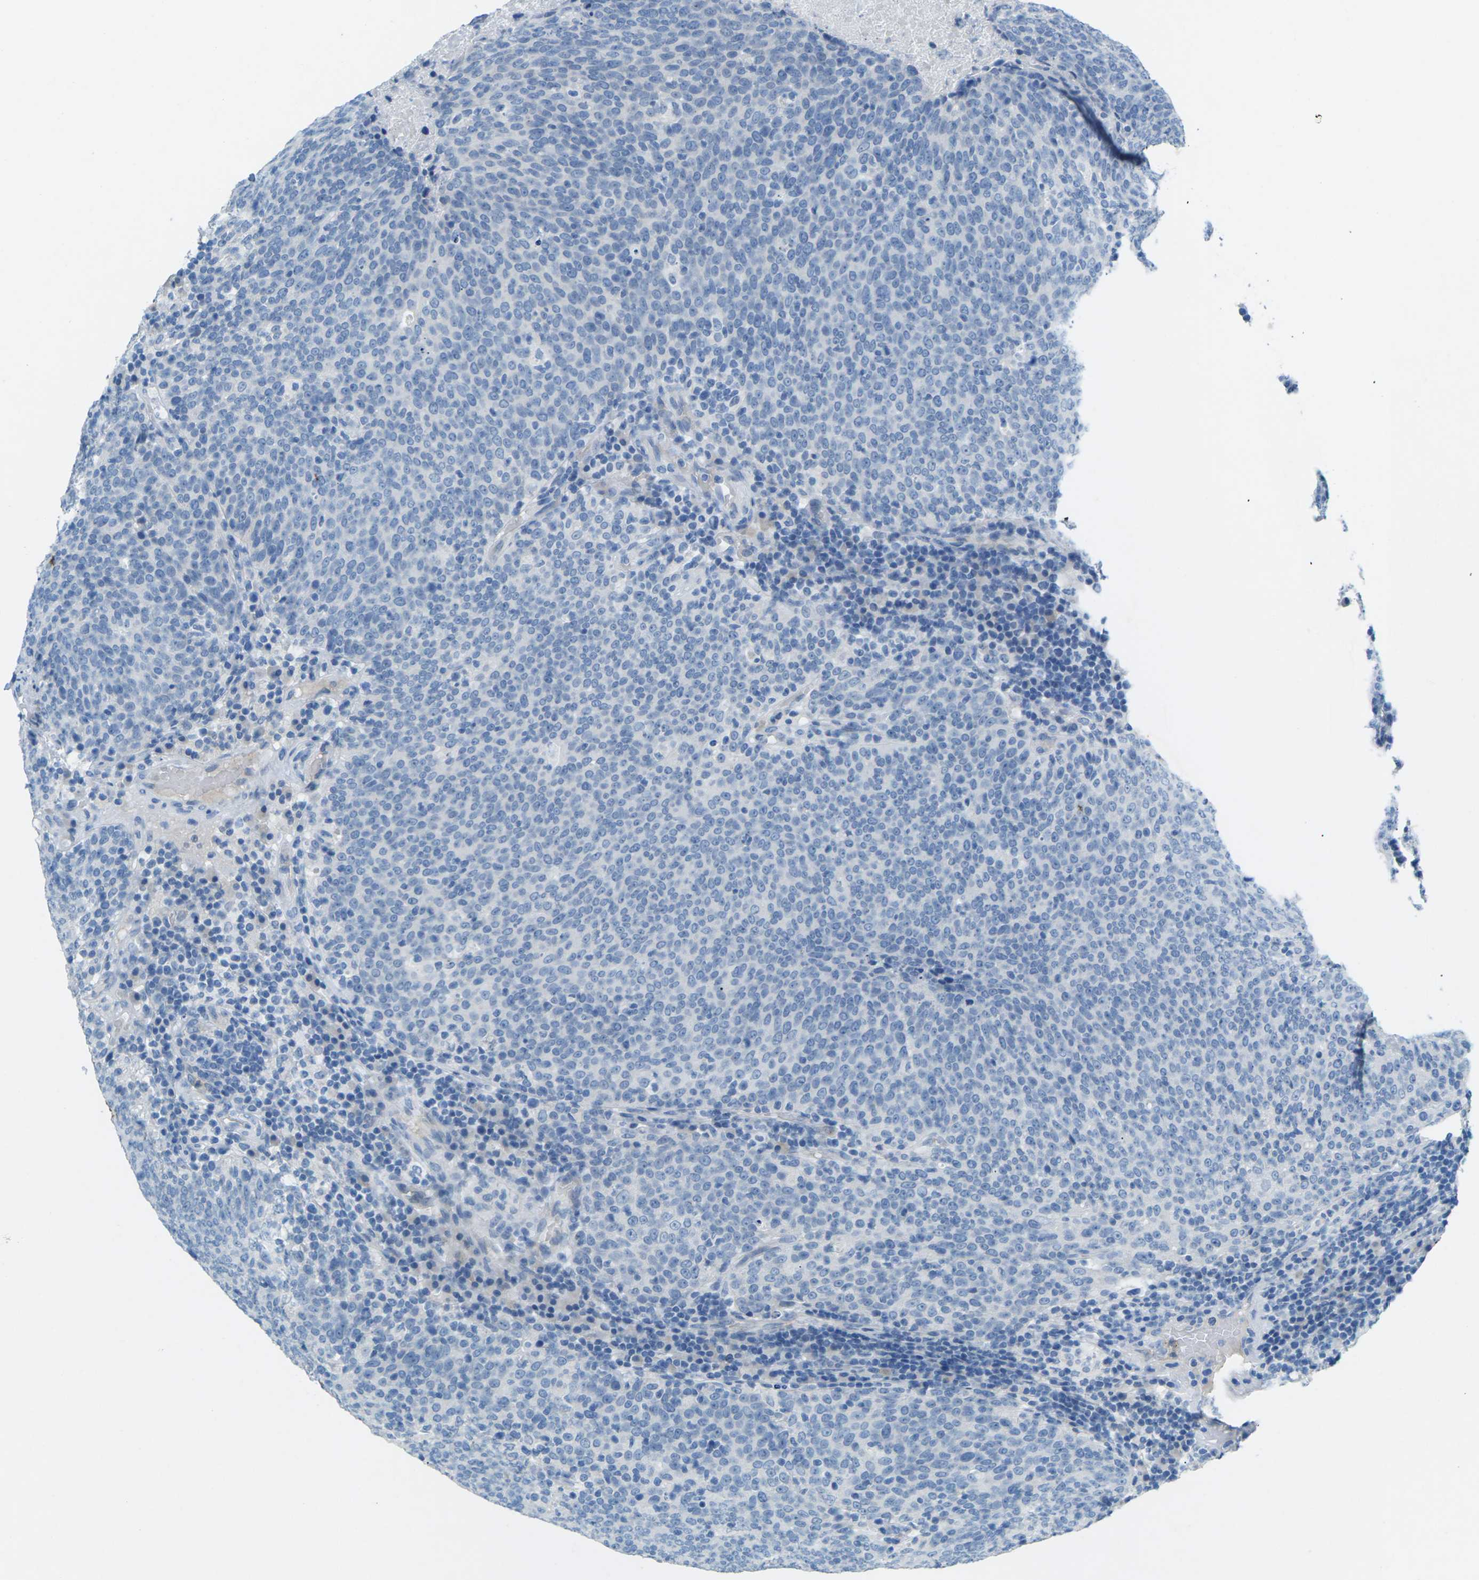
{"staining": {"intensity": "negative", "quantity": "none", "location": "none"}, "tissue": "head and neck cancer", "cell_type": "Tumor cells", "image_type": "cancer", "snomed": [{"axis": "morphology", "description": "Squamous cell carcinoma, NOS"}, {"axis": "morphology", "description": "Squamous cell carcinoma, metastatic, NOS"}, {"axis": "topography", "description": "Lymph node"}, {"axis": "topography", "description": "Head-Neck"}], "caption": "This is a photomicrograph of immunohistochemistry staining of squamous cell carcinoma (head and neck), which shows no positivity in tumor cells.", "gene": "CDH16", "patient": {"sex": "male", "age": 62}}